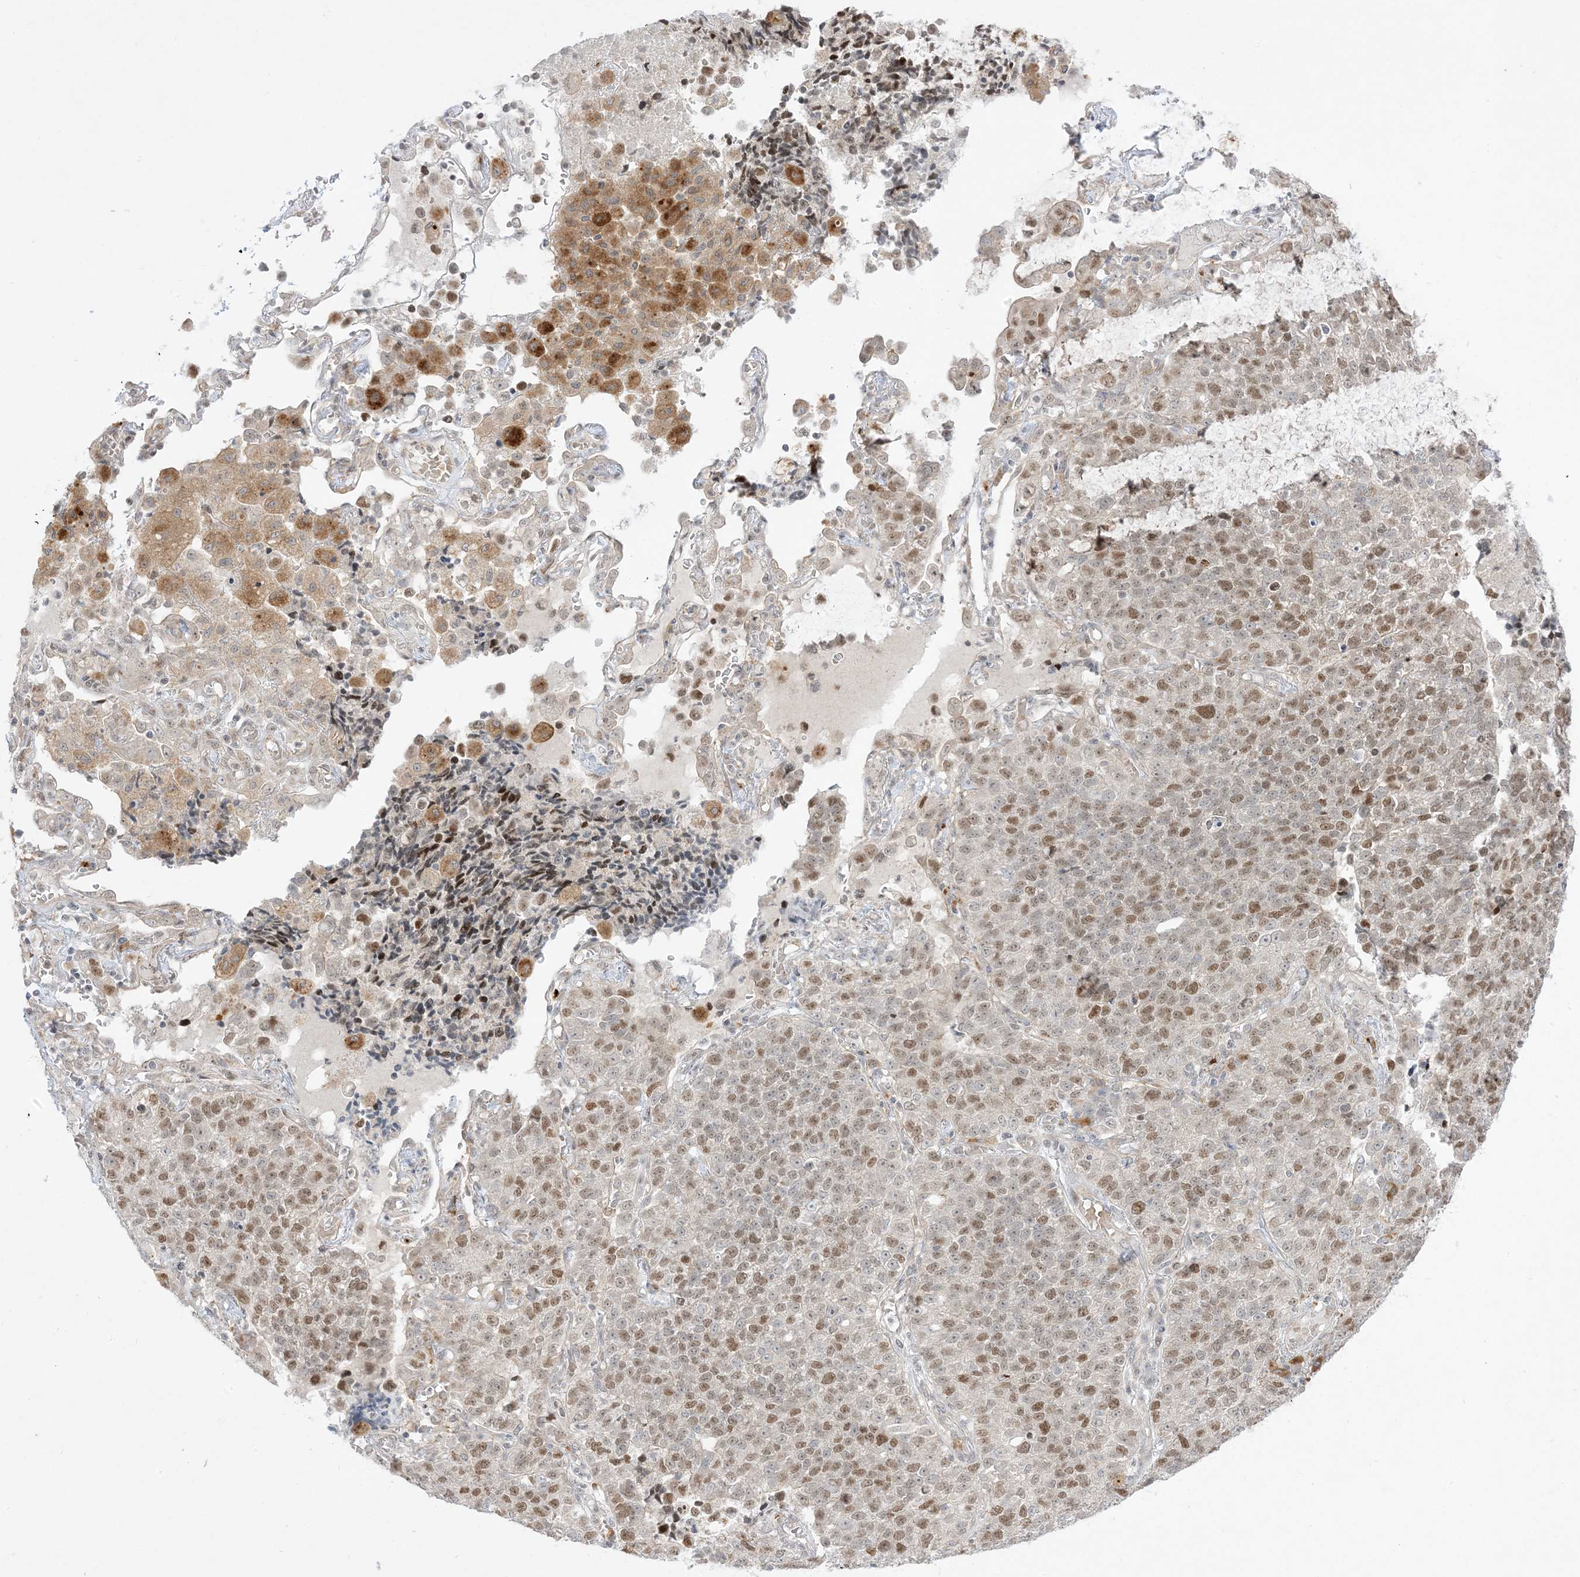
{"staining": {"intensity": "moderate", "quantity": ">75%", "location": "nuclear"}, "tissue": "lung cancer", "cell_type": "Tumor cells", "image_type": "cancer", "snomed": [{"axis": "morphology", "description": "Adenocarcinoma, NOS"}, {"axis": "topography", "description": "Lung"}], "caption": "High-power microscopy captured an immunohistochemistry (IHC) image of lung cancer (adenocarcinoma), revealing moderate nuclear expression in about >75% of tumor cells.", "gene": "PTK6", "patient": {"sex": "male", "age": 49}}